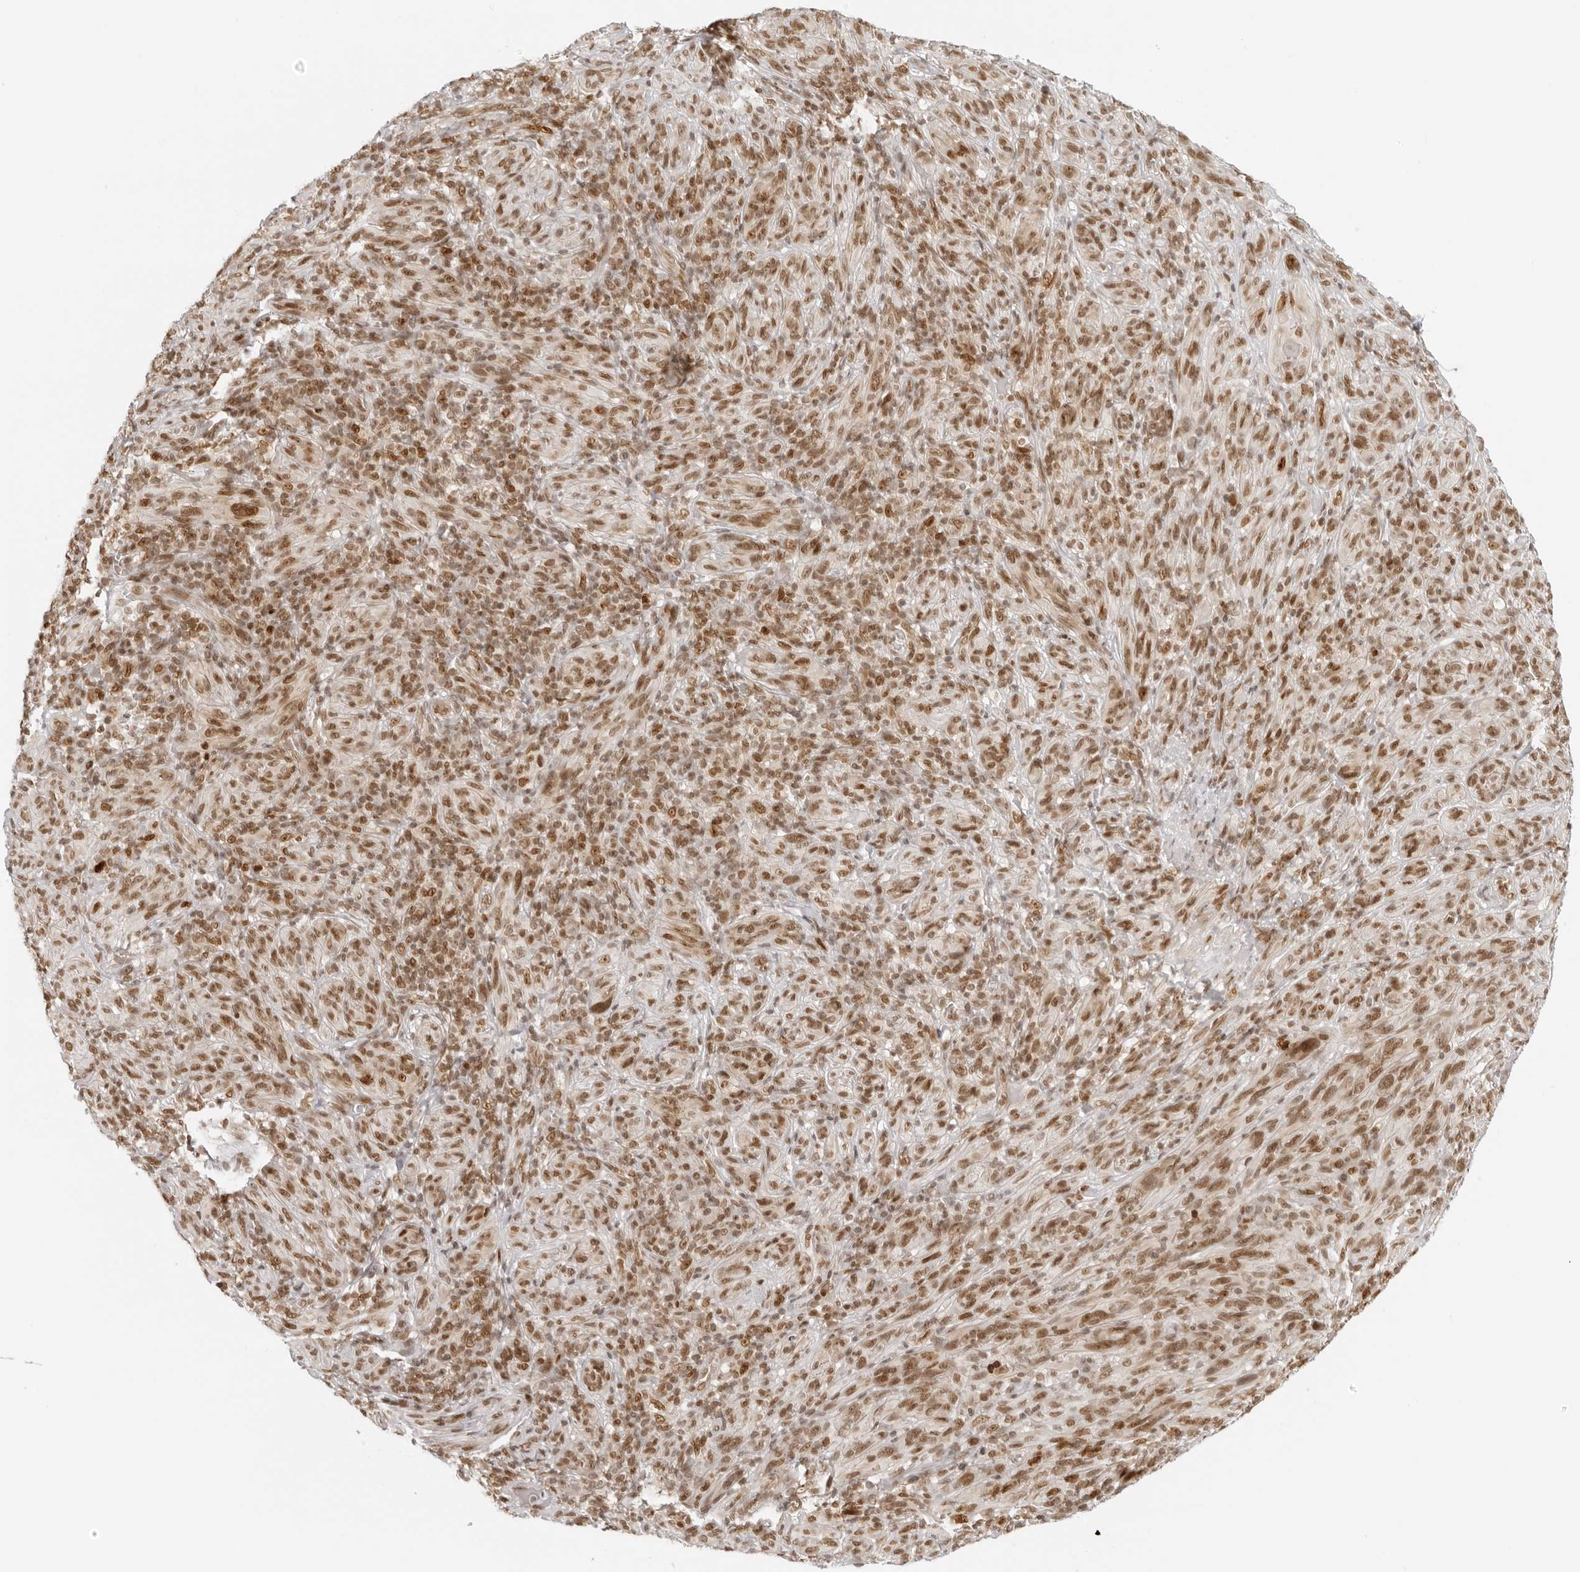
{"staining": {"intensity": "strong", "quantity": ">75%", "location": "nuclear"}, "tissue": "melanoma", "cell_type": "Tumor cells", "image_type": "cancer", "snomed": [{"axis": "morphology", "description": "Malignant melanoma, NOS"}, {"axis": "topography", "description": "Skin of head"}], "caption": "The micrograph demonstrates a brown stain indicating the presence of a protein in the nuclear of tumor cells in melanoma.", "gene": "RCC1", "patient": {"sex": "male", "age": 96}}